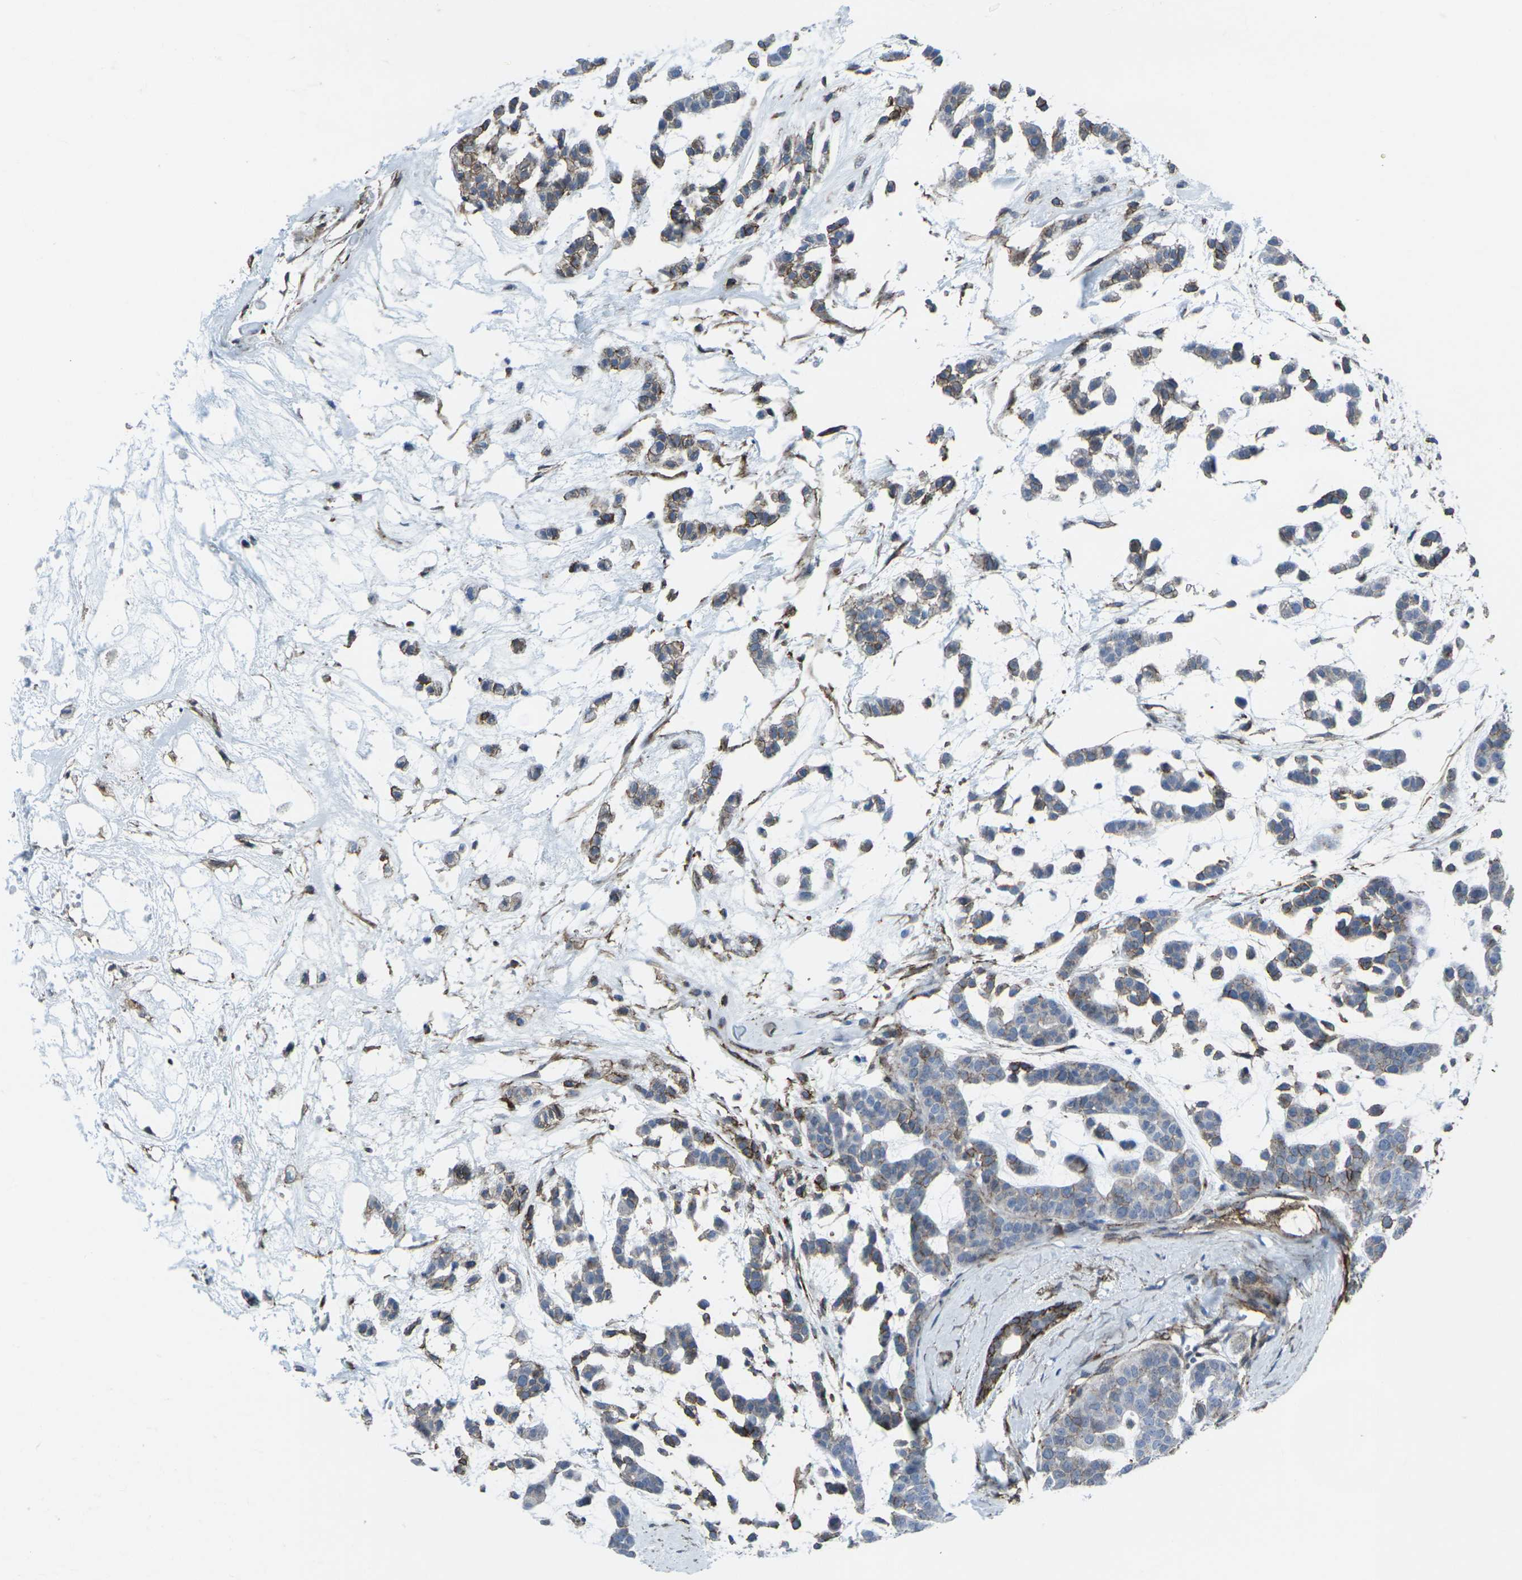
{"staining": {"intensity": "weak", "quantity": "25%-75%", "location": "cytoplasmic/membranous"}, "tissue": "head and neck cancer", "cell_type": "Tumor cells", "image_type": "cancer", "snomed": [{"axis": "morphology", "description": "Adenocarcinoma, NOS"}, {"axis": "morphology", "description": "Adenoma, NOS"}, {"axis": "topography", "description": "Head-Neck"}], "caption": "Human head and neck cancer (adenoma) stained for a protein (brown) displays weak cytoplasmic/membranous positive staining in approximately 25%-75% of tumor cells.", "gene": "CDH11", "patient": {"sex": "female", "age": 55}}